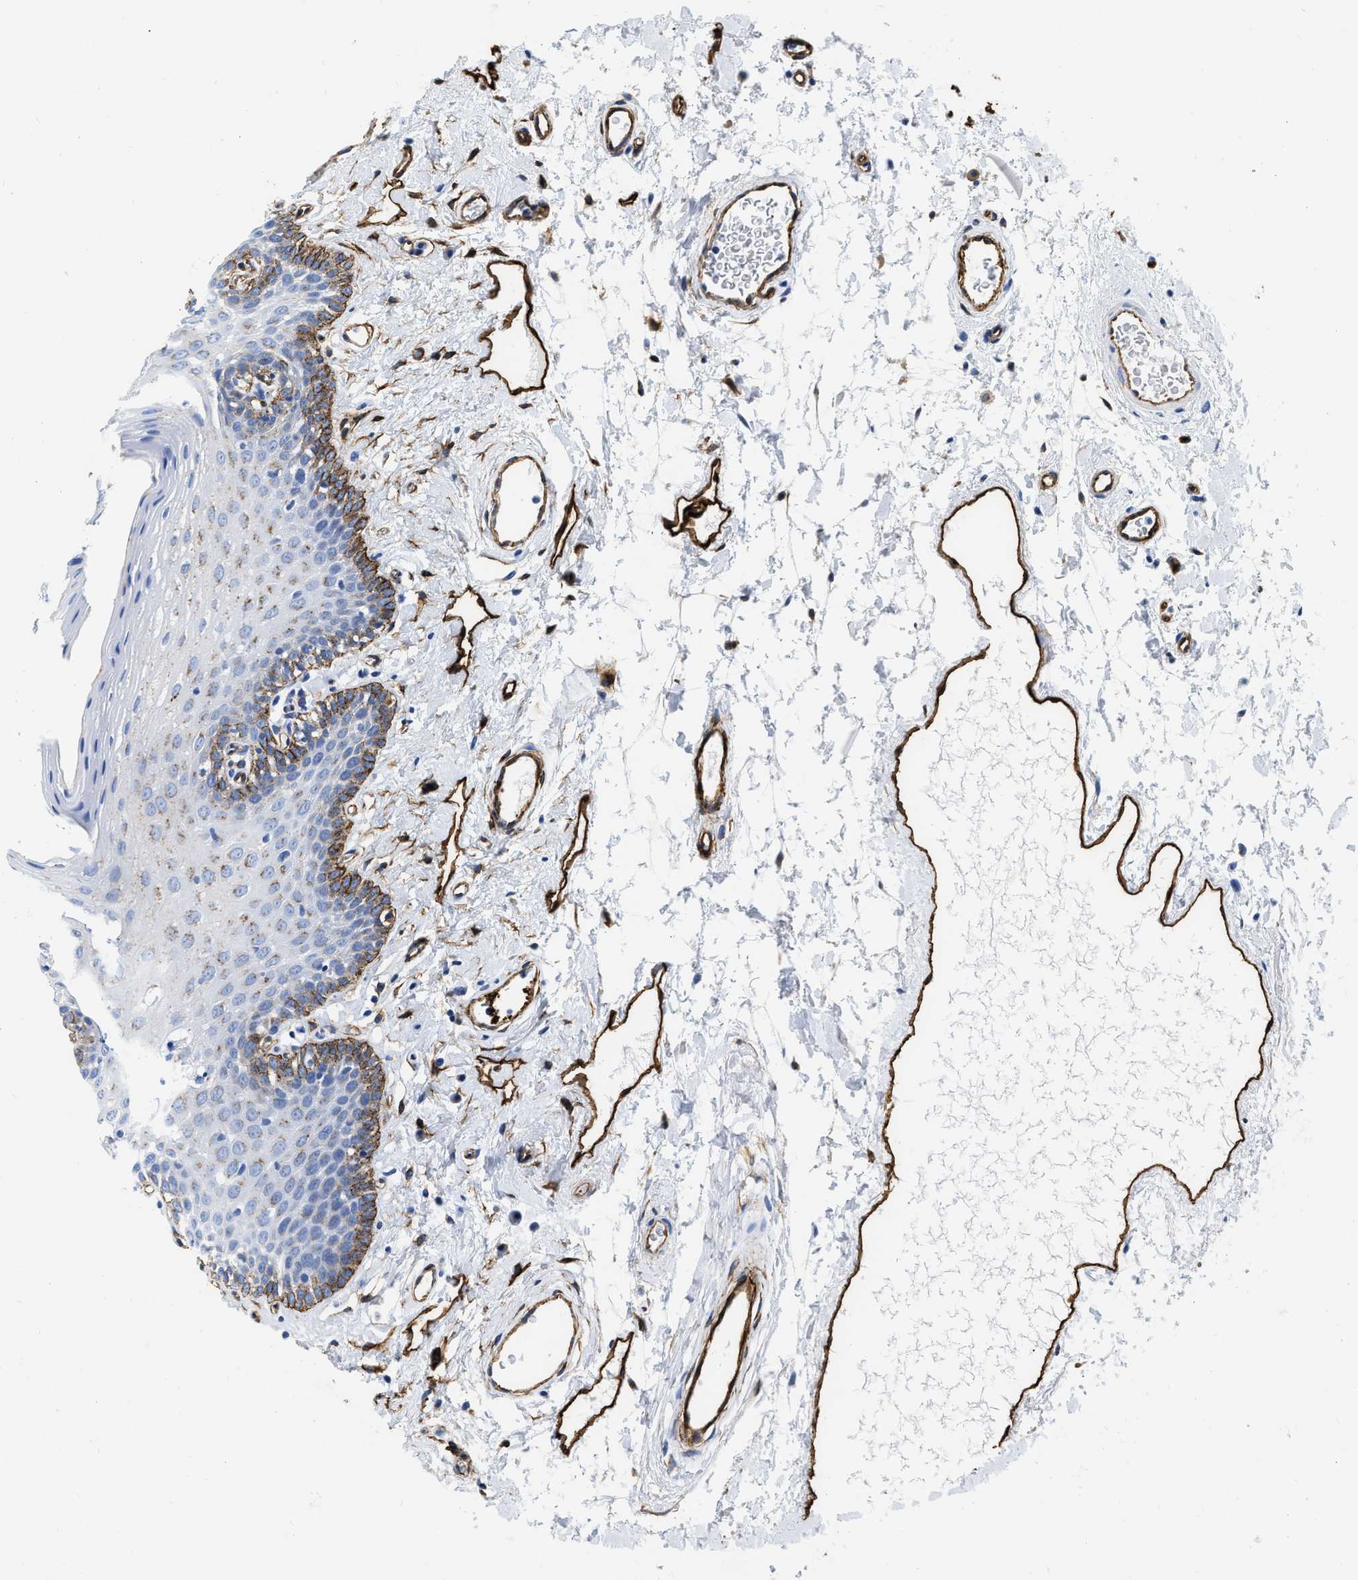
{"staining": {"intensity": "moderate", "quantity": "<25%", "location": "cytoplasmic/membranous"}, "tissue": "oral mucosa", "cell_type": "Squamous epithelial cells", "image_type": "normal", "snomed": [{"axis": "morphology", "description": "Normal tissue, NOS"}, {"axis": "topography", "description": "Oral tissue"}], "caption": "Brown immunohistochemical staining in benign human oral mucosa demonstrates moderate cytoplasmic/membranous staining in about <25% of squamous epithelial cells. The staining was performed using DAB (3,3'-diaminobenzidine), with brown indicating positive protein expression. Nuclei are stained blue with hematoxylin.", "gene": "TVP23B", "patient": {"sex": "male", "age": 66}}